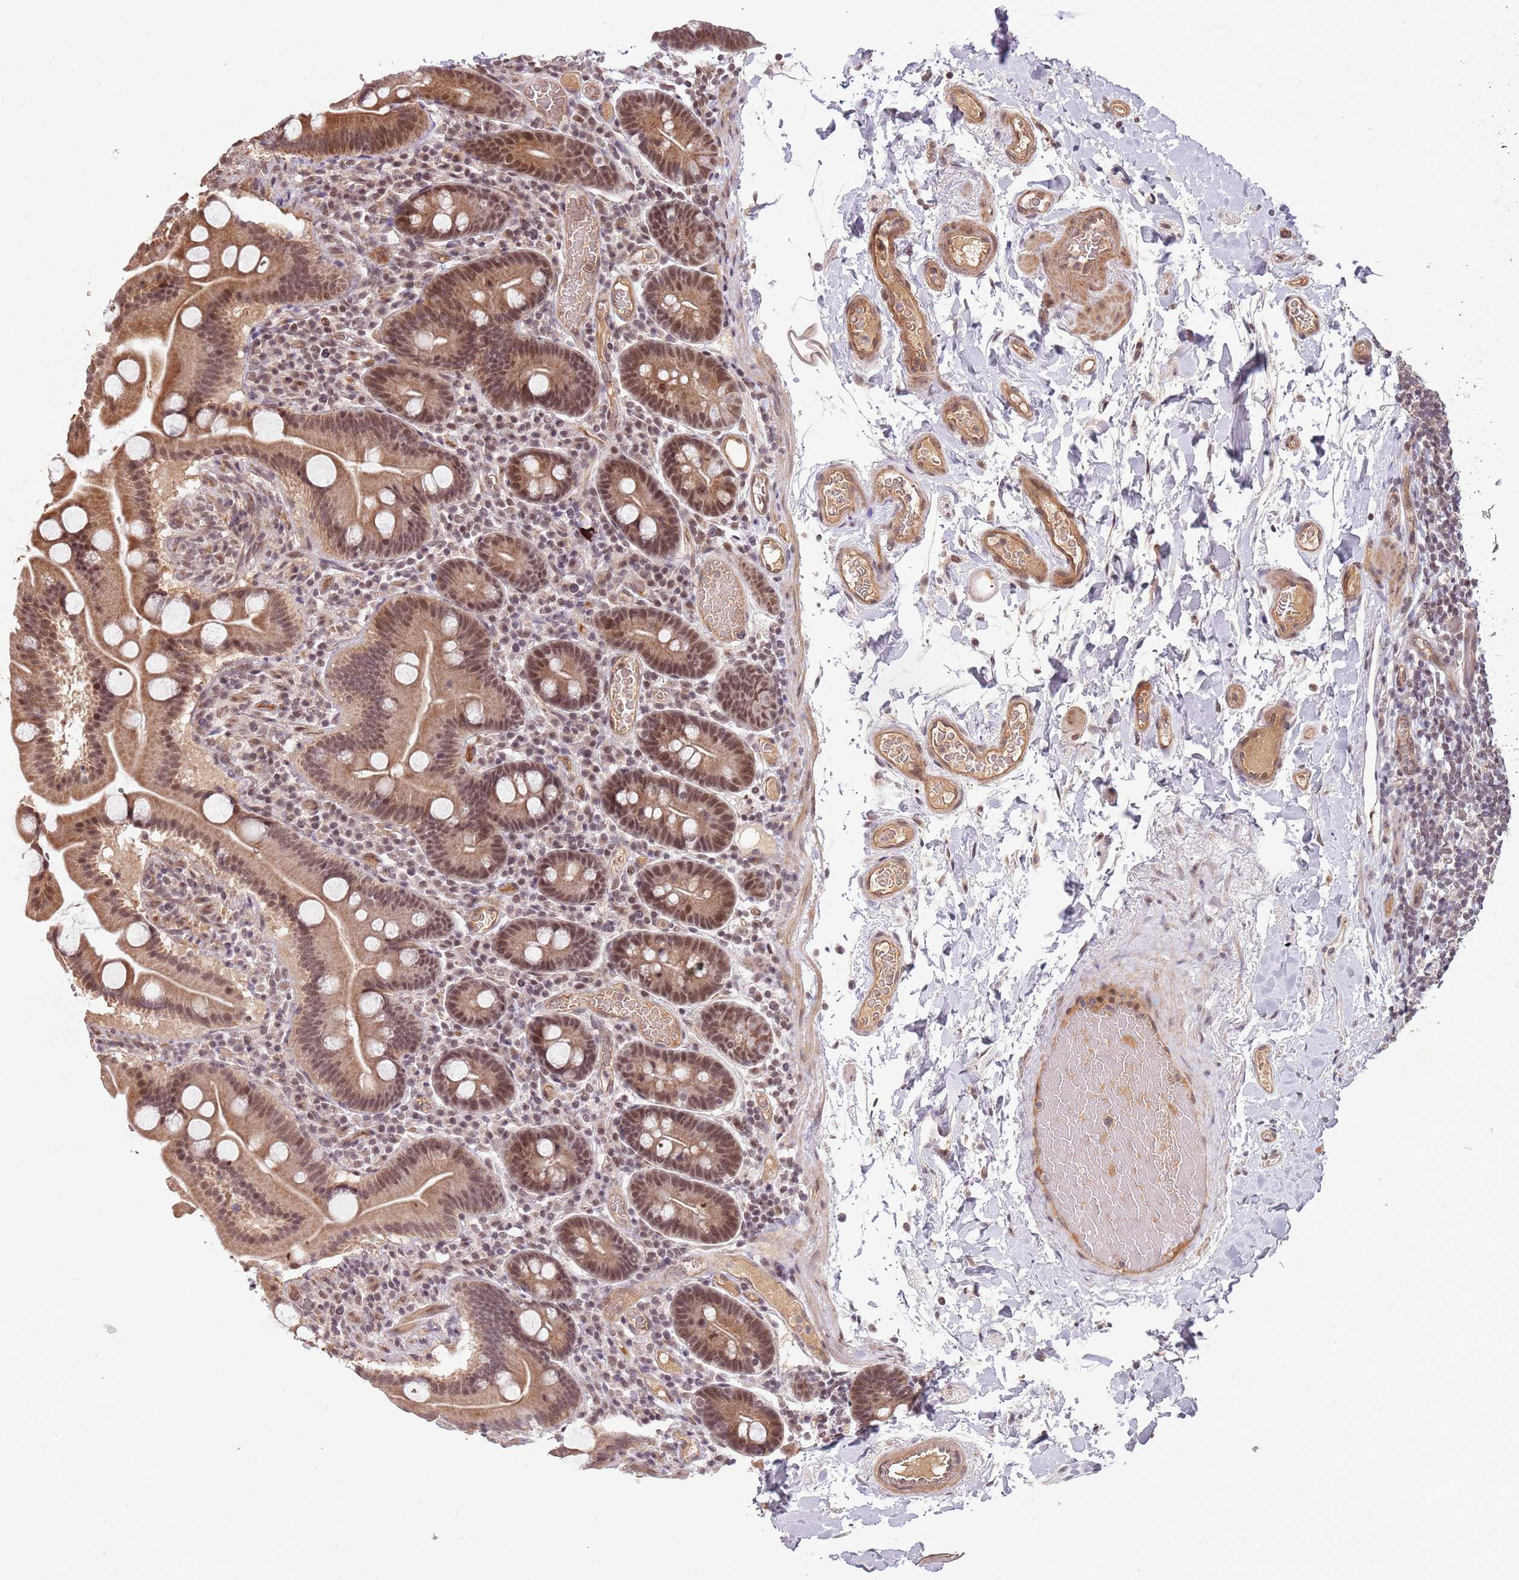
{"staining": {"intensity": "moderate", "quantity": ">75%", "location": "cytoplasmic/membranous,nuclear"}, "tissue": "duodenum", "cell_type": "Glandular cells", "image_type": "normal", "snomed": [{"axis": "morphology", "description": "Normal tissue, NOS"}, {"axis": "topography", "description": "Duodenum"}], "caption": "The photomicrograph exhibits a brown stain indicating the presence of a protein in the cytoplasmic/membranous,nuclear of glandular cells in duodenum. Ihc stains the protein in brown and the nuclei are stained blue.", "gene": "SUDS3", "patient": {"sex": "male", "age": 55}}